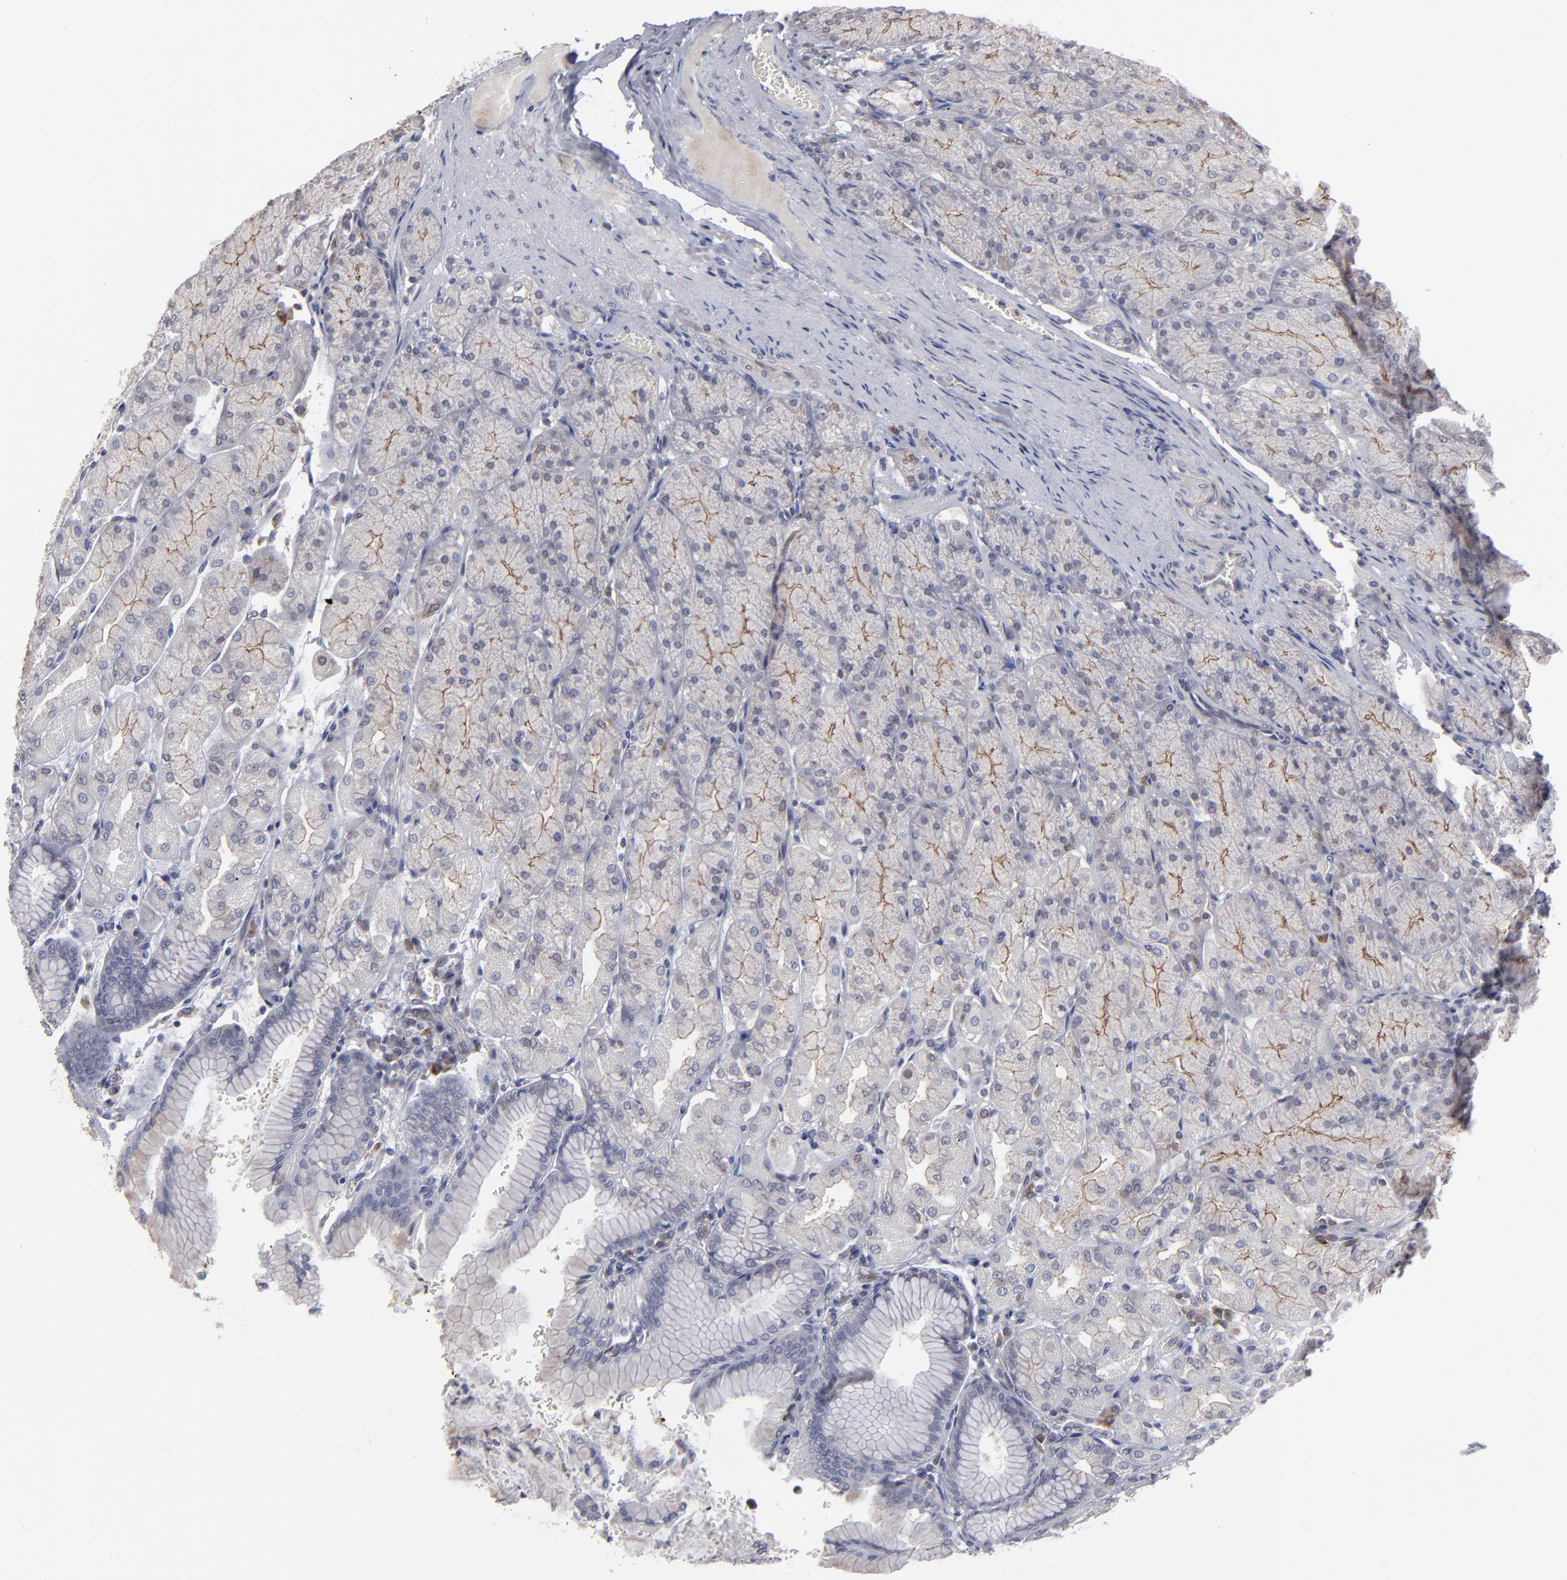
{"staining": {"intensity": "moderate", "quantity": "<25%", "location": "cytoplasmic/membranous"}, "tissue": "stomach", "cell_type": "Glandular cells", "image_type": "normal", "snomed": [{"axis": "morphology", "description": "Normal tissue, NOS"}, {"axis": "topography", "description": "Stomach, upper"}], "caption": "Protein staining reveals moderate cytoplasmic/membranous expression in about <25% of glandular cells in benign stomach. The staining is performed using DAB brown chromogen to label protein expression. The nuclei are counter-stained blue using hematoxylin.", "gene": "CEP97", "patient": {"sex": "female", "age": 56}}